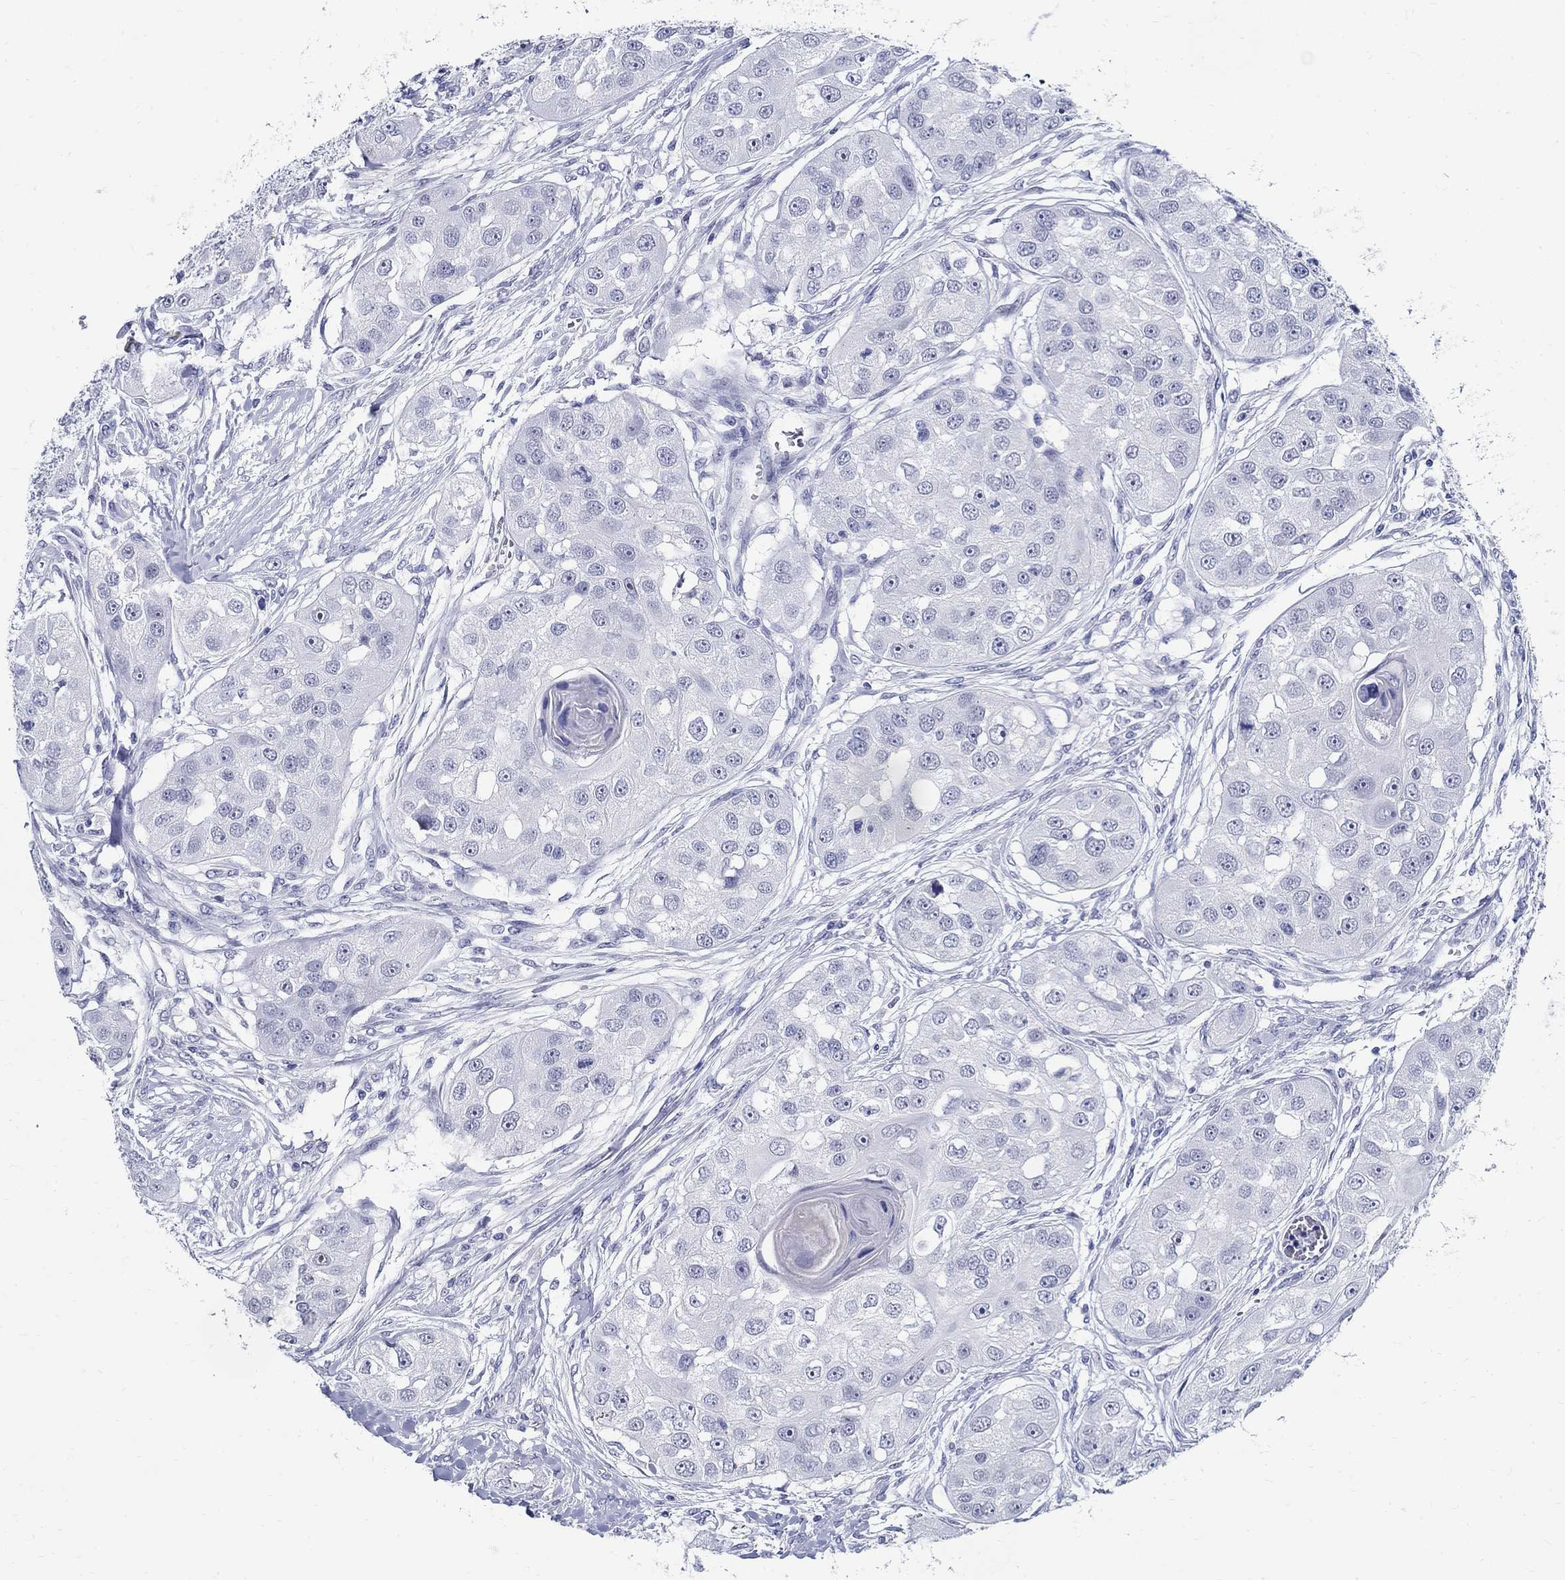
{"staining": {"intensity": "negative", "quantity": "none", "location": "none"}, "tissue": "head and neck cancer", "cell_type": "Tumor cells", "image_type": "cancer", "snomed": [{"axis": "morphology", "description": "Normal tissue, NOS"}, {"axis": "morphology", "description": "Squamous cell carcinoma, NOS"}, {"axis": "topography", "description": "Skeletal muscle"}, {"axis": "topography", "description": "Head-Neck"}], "caption": "A photomicrograph of head and neck squamous cell carcinoma stained for a protein displays no brown staining in tumor cells.", "gene": "BSPRY", "patient": {"sex": "male", "age": 51}}